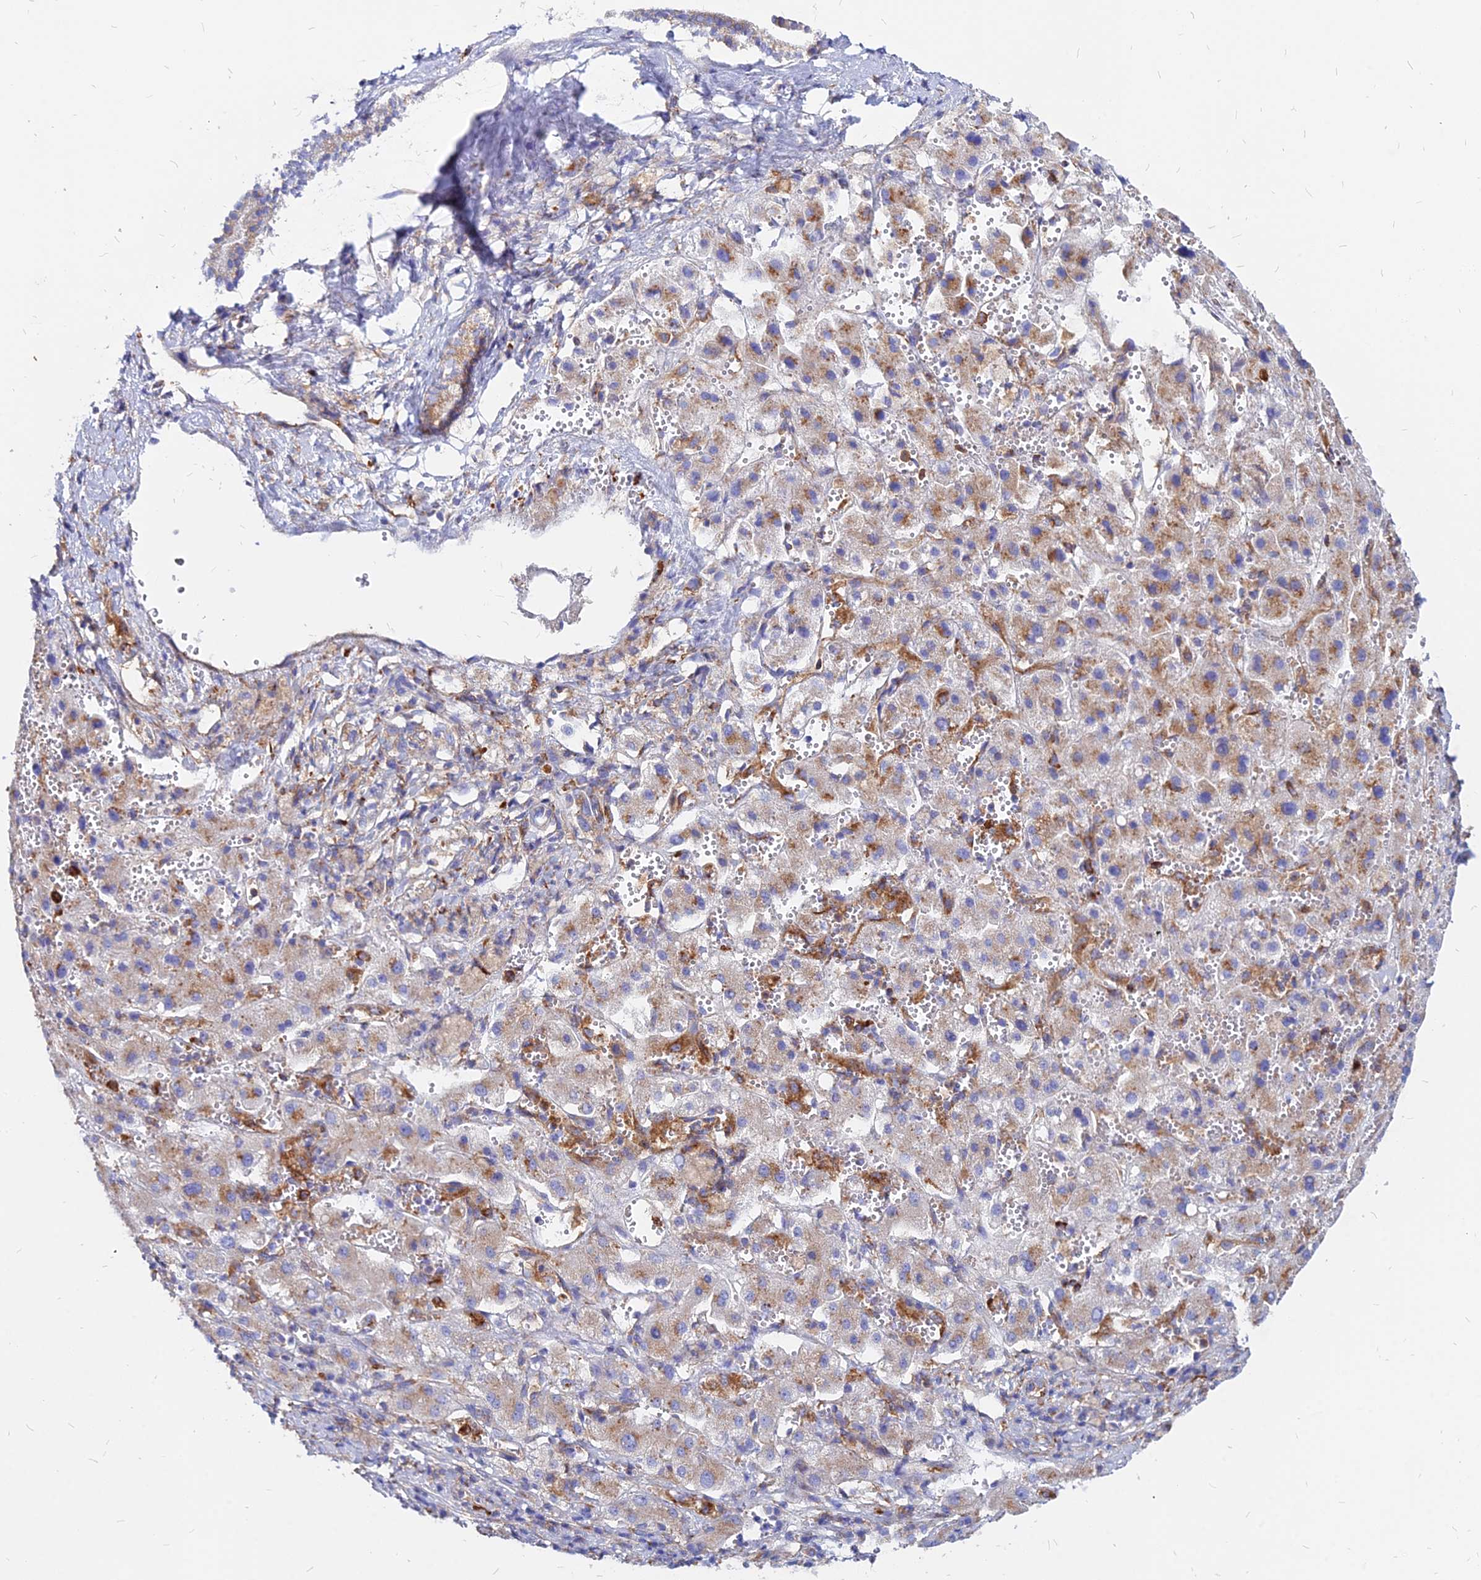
{"staining": {"intensity": "moderate", "quantity": ">75%", "location": "cytoplasmic/membranous"}, "tissue": "liver cancer", "cell_type": "Tumor cells", "image_type": "cancer", "snomed": [{"axis": "morphology", "description": "Carcinoma, Hepatocellular, NOS"}, {"axis": "topography", "description": "Liver"}], "caption": "Hepatocellular carcinoma (liver) tissue shows moderate cytoplasmic/membranous staining in approximately >75% of tumor cells (DAB (3,3'-diaminobenzidine) IHC, brown staining for protein, blue staining for nuclei).", "gene": "AGTRAP", "patient": {"sex": "female", "age": 58}}